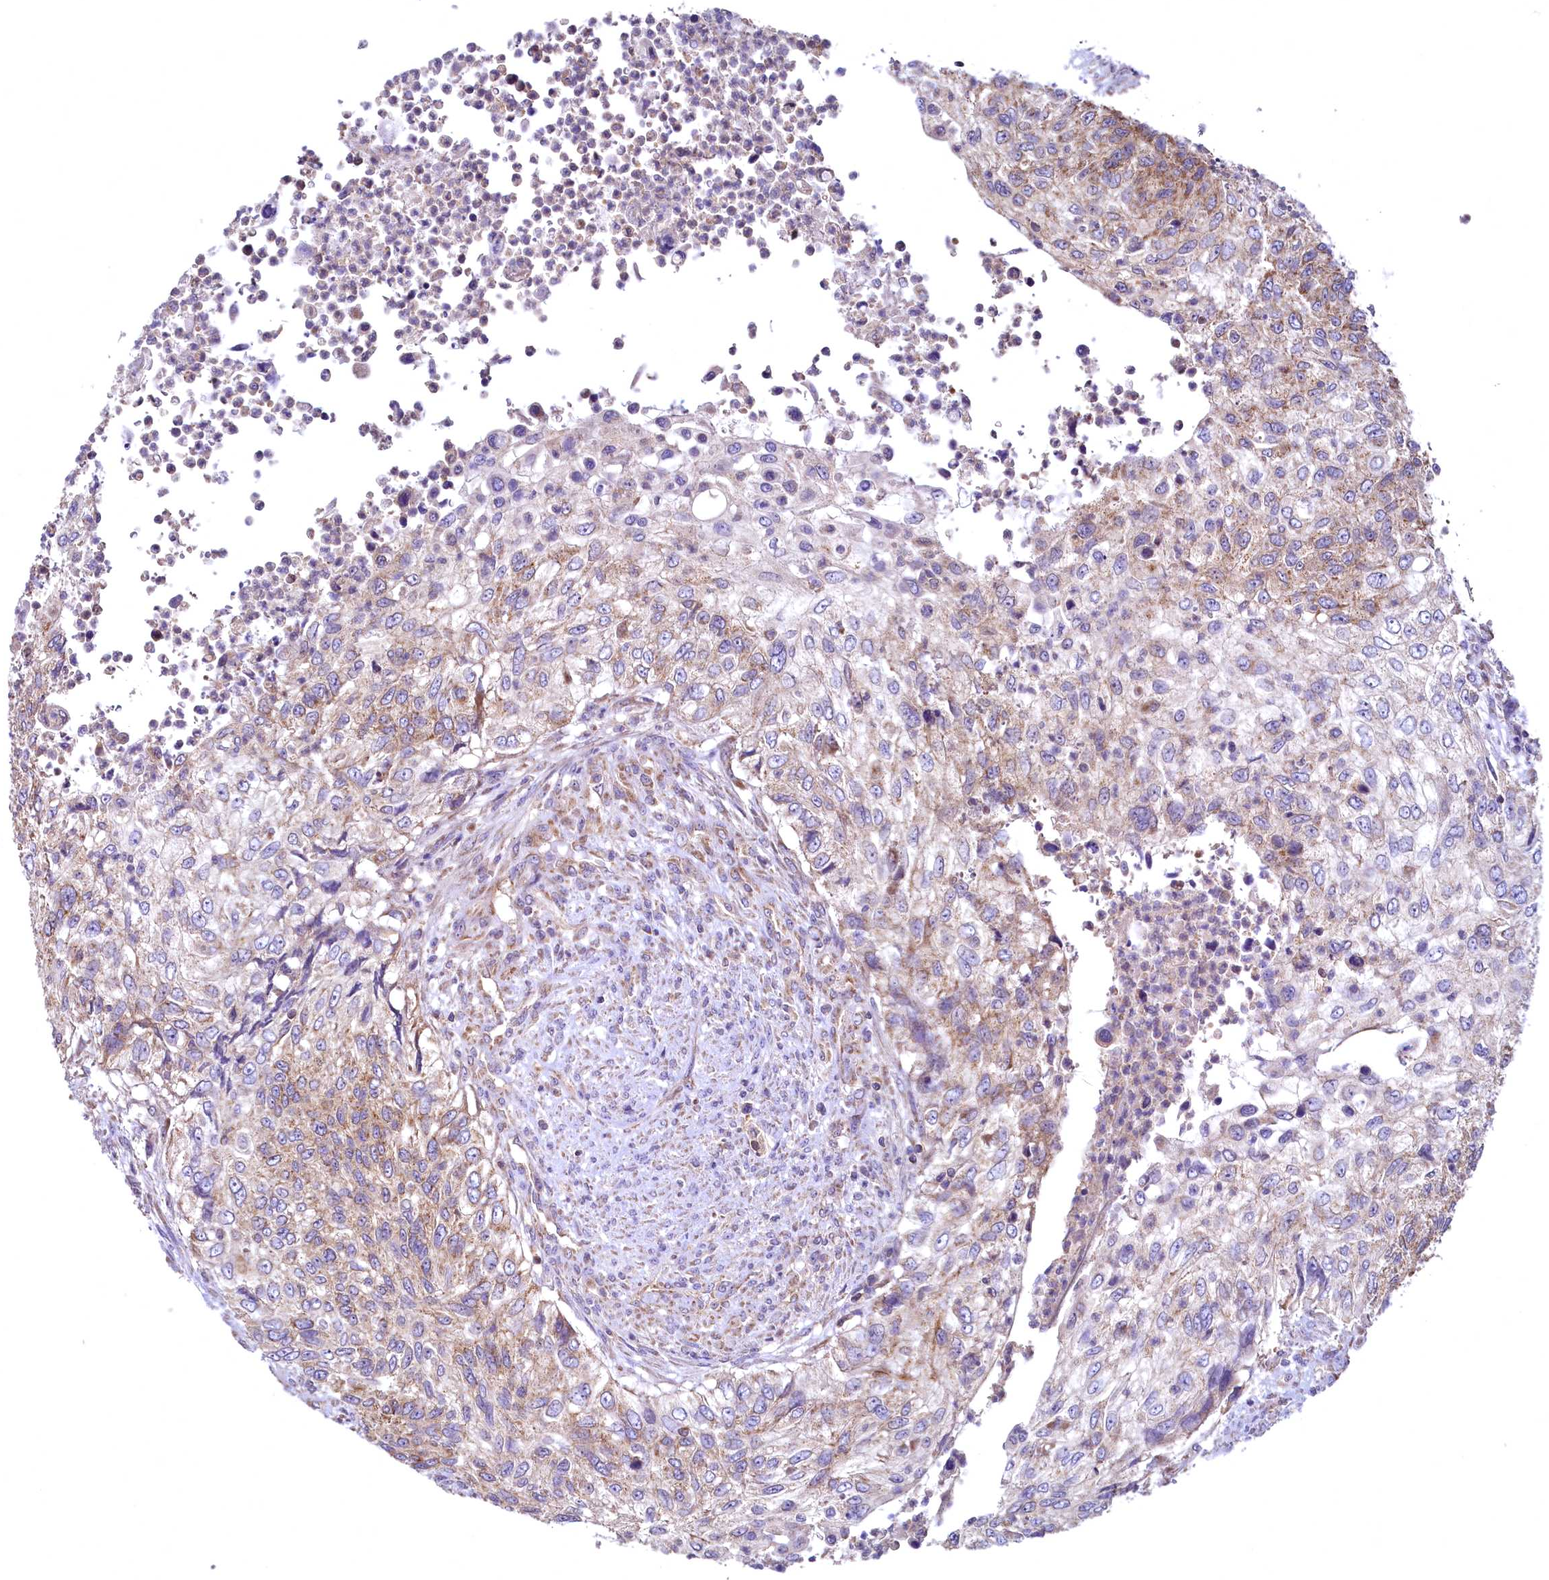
{"staining": {"intensity": "moderate", "quantity": "<25%", "location": "cytoplasmic/membranous"}, "tissue": "urothelial cancer", "cell_type": "Tumor cells", "image_type": "cancer", "snomed": [{"axis": "morphology", "description": "Urothelial carcinoma, High grade"}, {"axis": "topography", "description": "Urinary bladder"}], "caption": "A high-resolution histopathology image shows immunohistochemistry staining of urothelial cancer, which demonstrates moderate cytoplasmic/membranous staining in about <25% of tumor cells.", "gene": "MRPL57", "patient": {"sex": "female", "age": 60}}